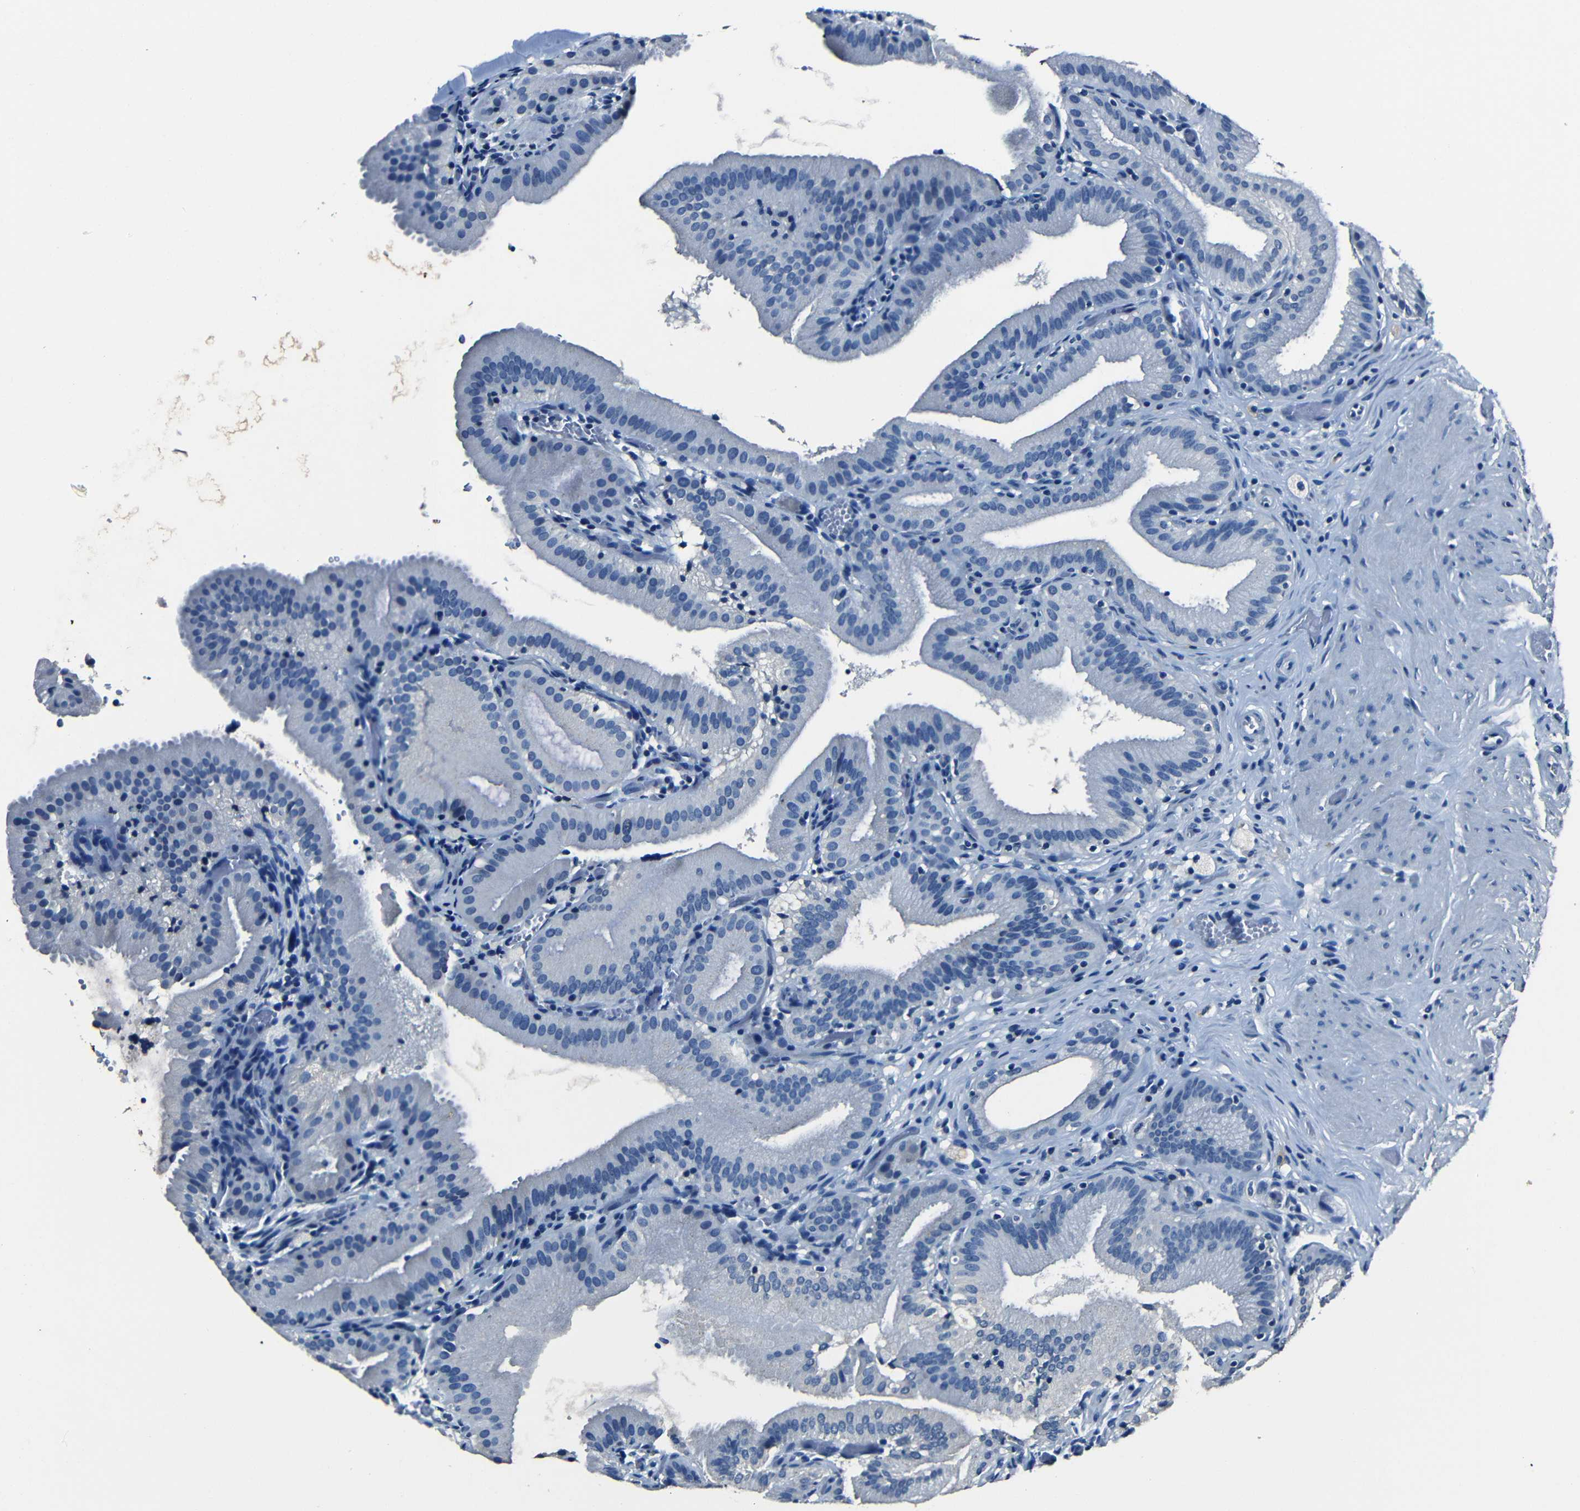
{"staining": {"intensity": "negative", "quantity": "none", "location": "none"}, "tissue": "gallbladder", "cell_type": "Glandular cells", "image_type": "normal", "snomed": [{"axis": "morphology", "description": "Normal tissue, NOS"}, {"axis": "topography", "description": "Gallbladder"}], "caption": "Unremarkable gallbladder was stained to show a protein in brown. There is no significant positivity in glandular cells. (Brightfield microscopy of DAB immunohistochemistry (IHC) at high magnification).", "gene": "NCMAP", "patient": {"sex": "male", "age": 54}}